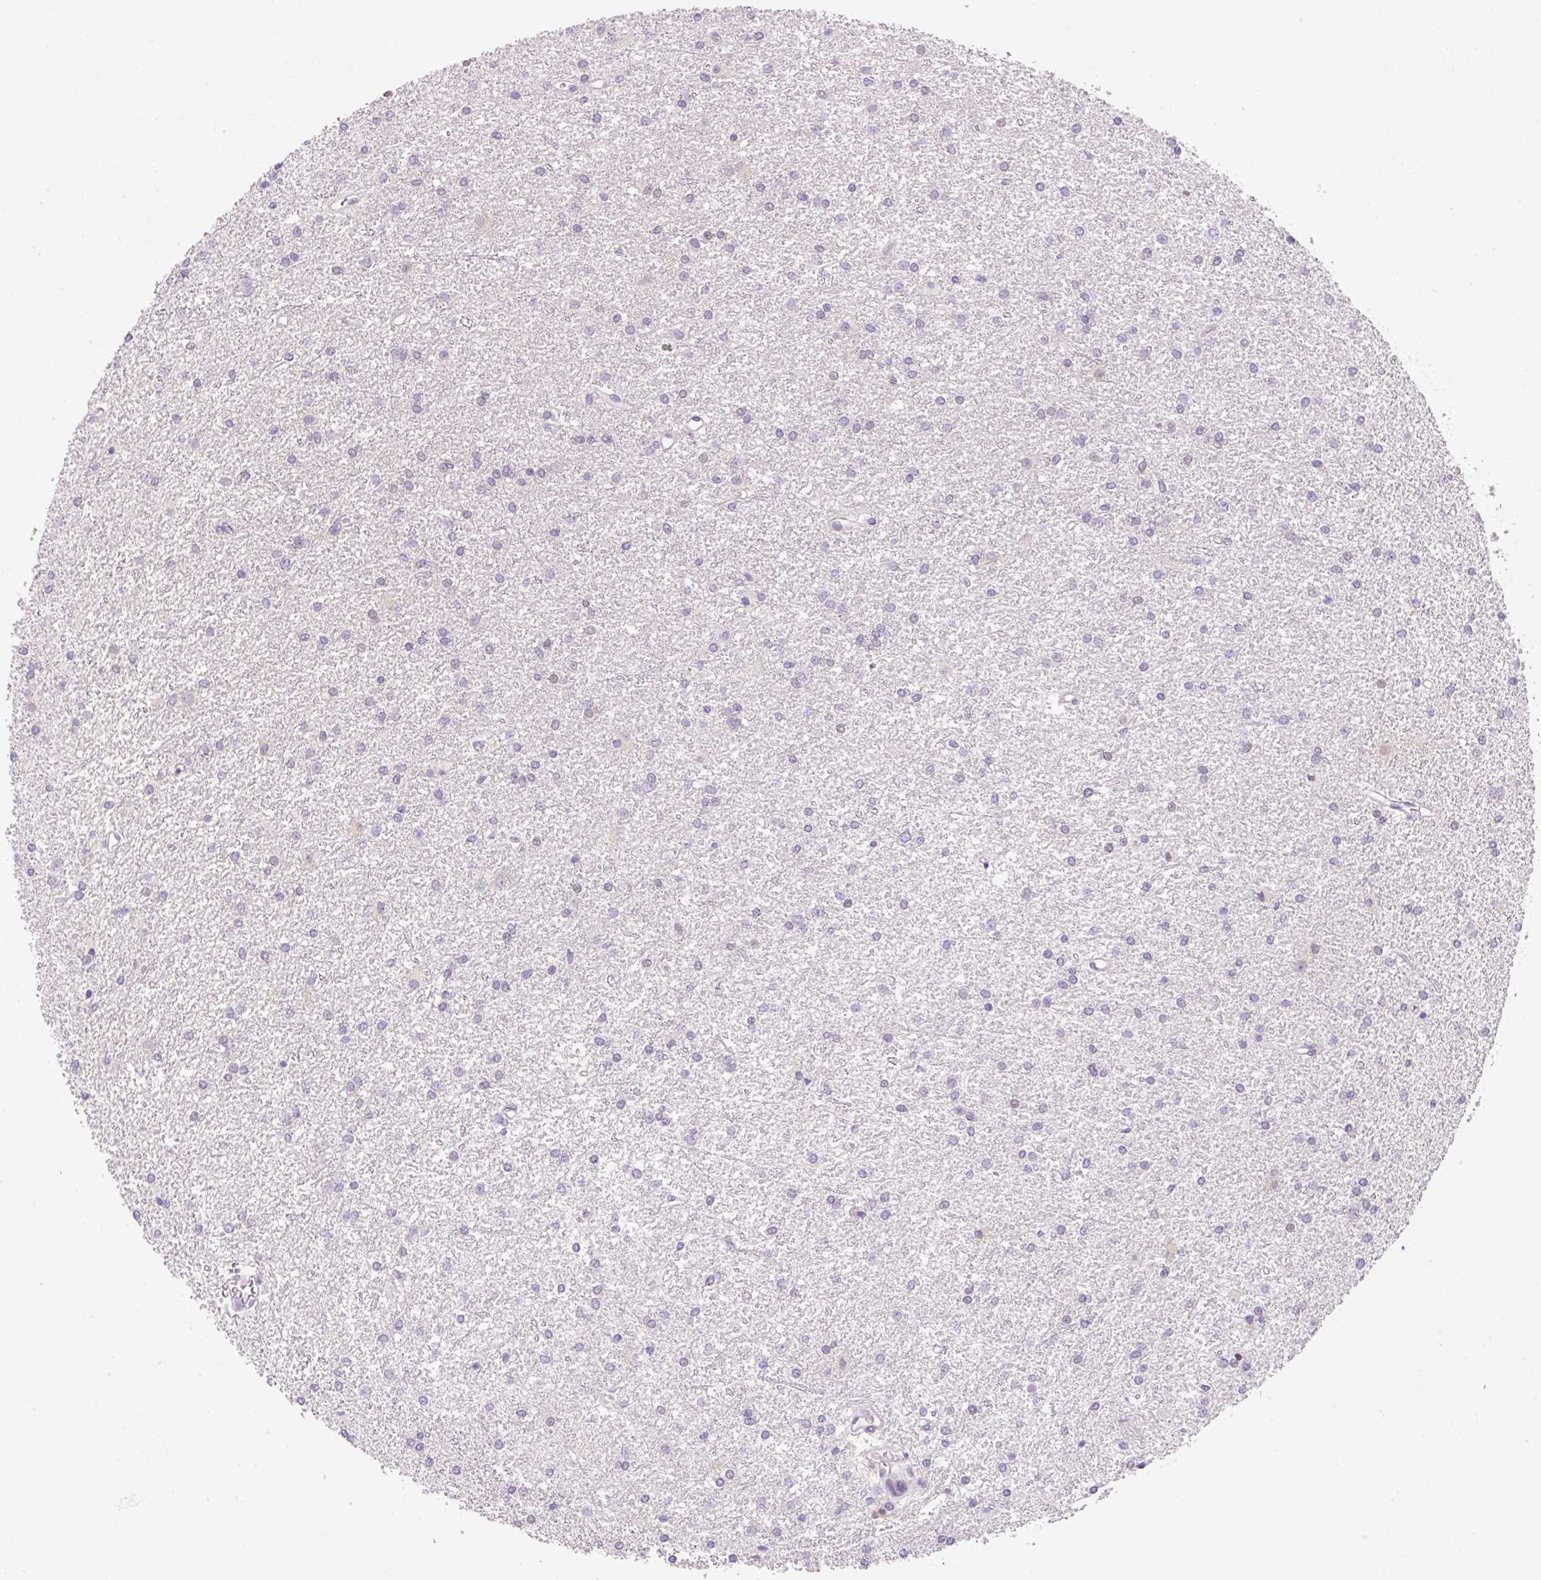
{"staining": {"intensity": "negative", "quantity": "none", "location": "none"}, "tissue": "glioma", "cell_type": "Tumor cells", "image_type": "cancer", "snomed": [{"axis": "morphology", "description": "Glioma, malignant, High grade"}, {"axis": "topography", "description": "Brain"}], "caption": "A micrograph of glioma stained for a protein shows no brown staining in tumor cells.", "gene": "OMA1", "patient": {"sex": "female", "age": 50}}